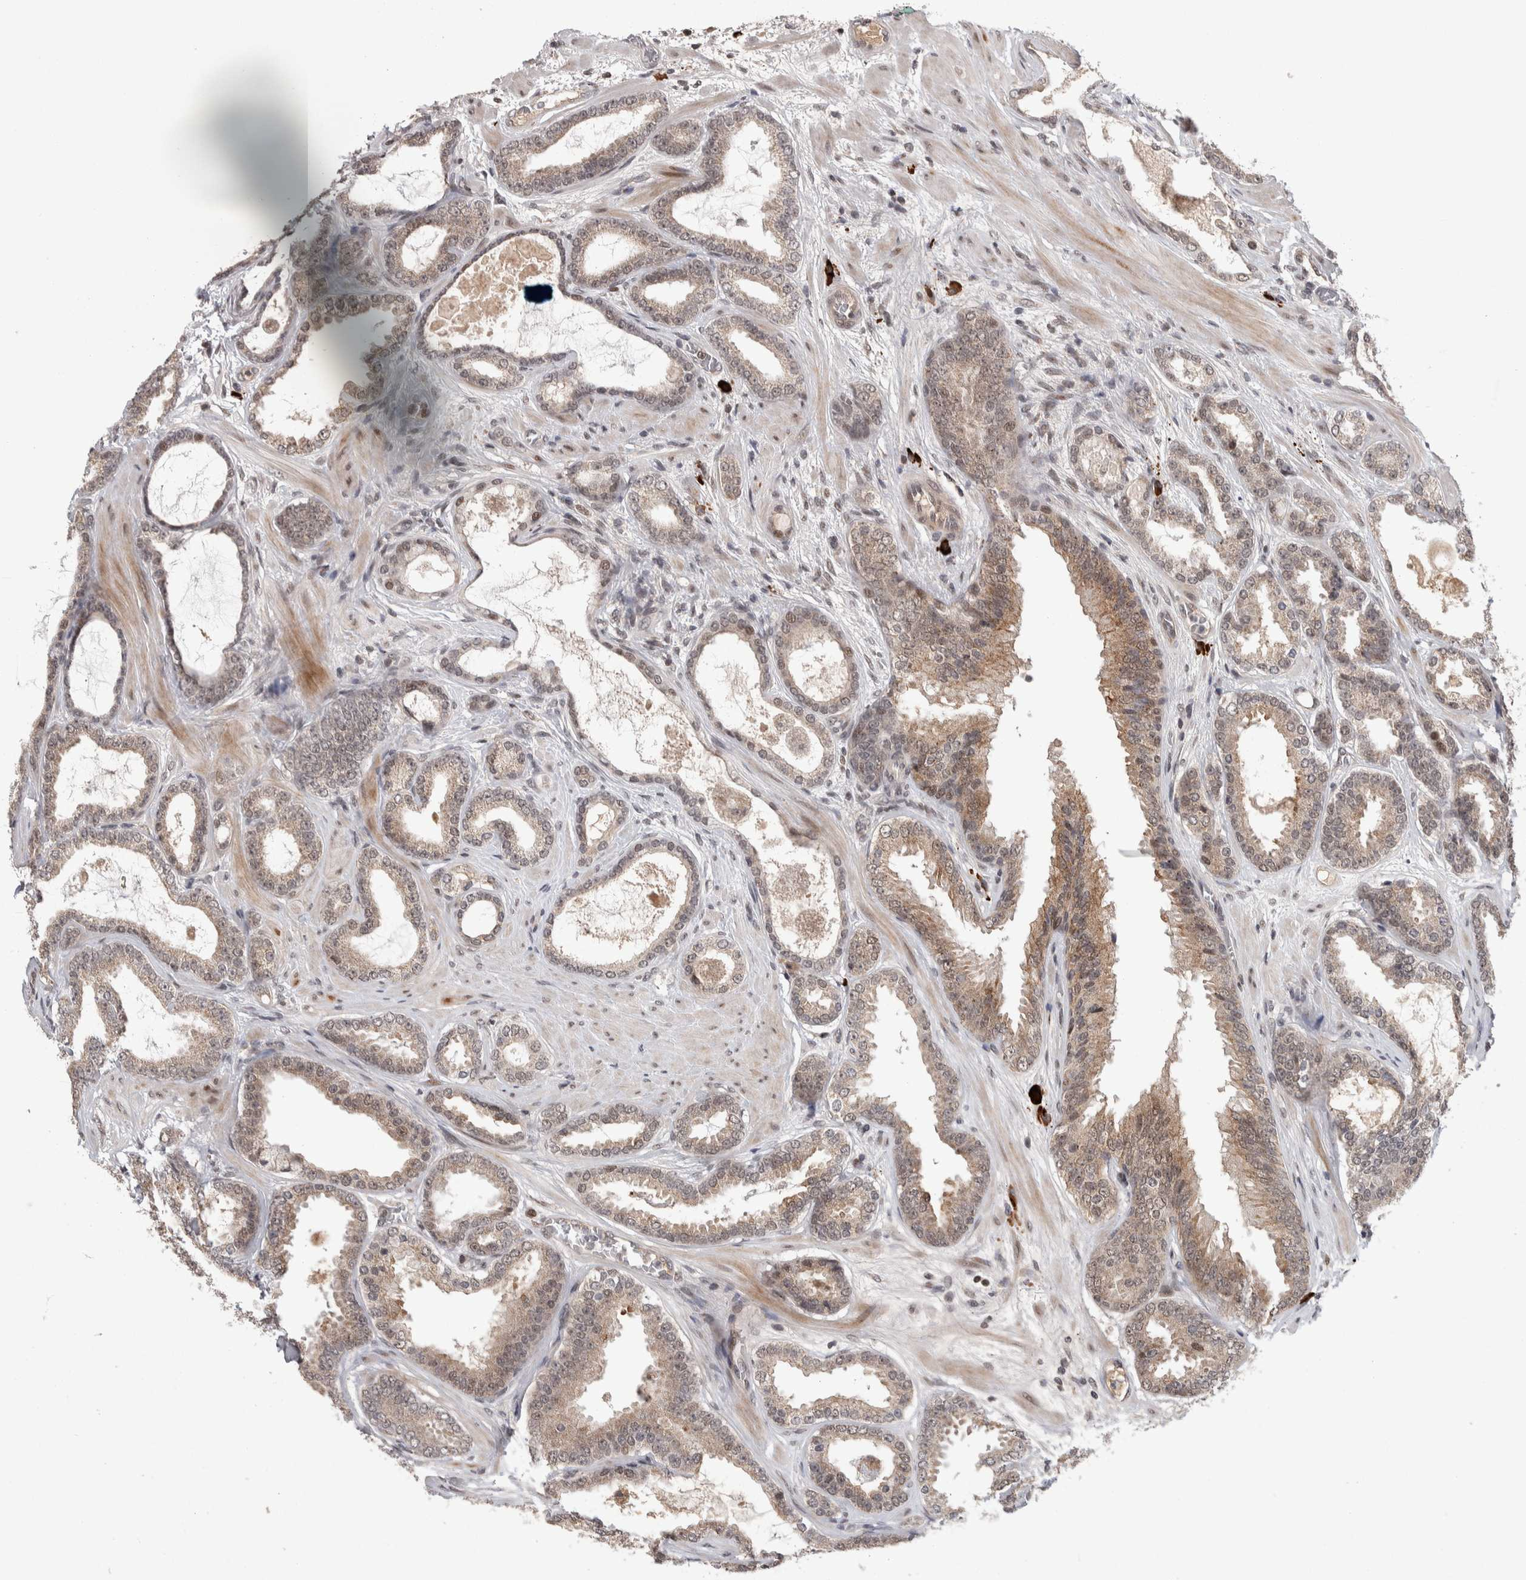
{"staining": {"intensity": "weak", "quantity": ">75%", "location": "cytoplasmic/membranous"}, "tissue": "prostate cancer", "cell_type": "Tumor cells", "image_type": "cancer", "snomed": [{"axis": "morphology", "description": "Adenocarcinoma, High grade"}, {"axis": "topography", "description": "Prostate"}], "caption": "Immunohistochemistry histopathology image of prostate adenocarcinoma (high-grade) stained for a protein (brown), which reveals low levels of weak cytoplasmic/membranous positivity in about >75% of tumor cells.", "gene": "ZNF592", "patient": {"sex": "male", "age": 60}}